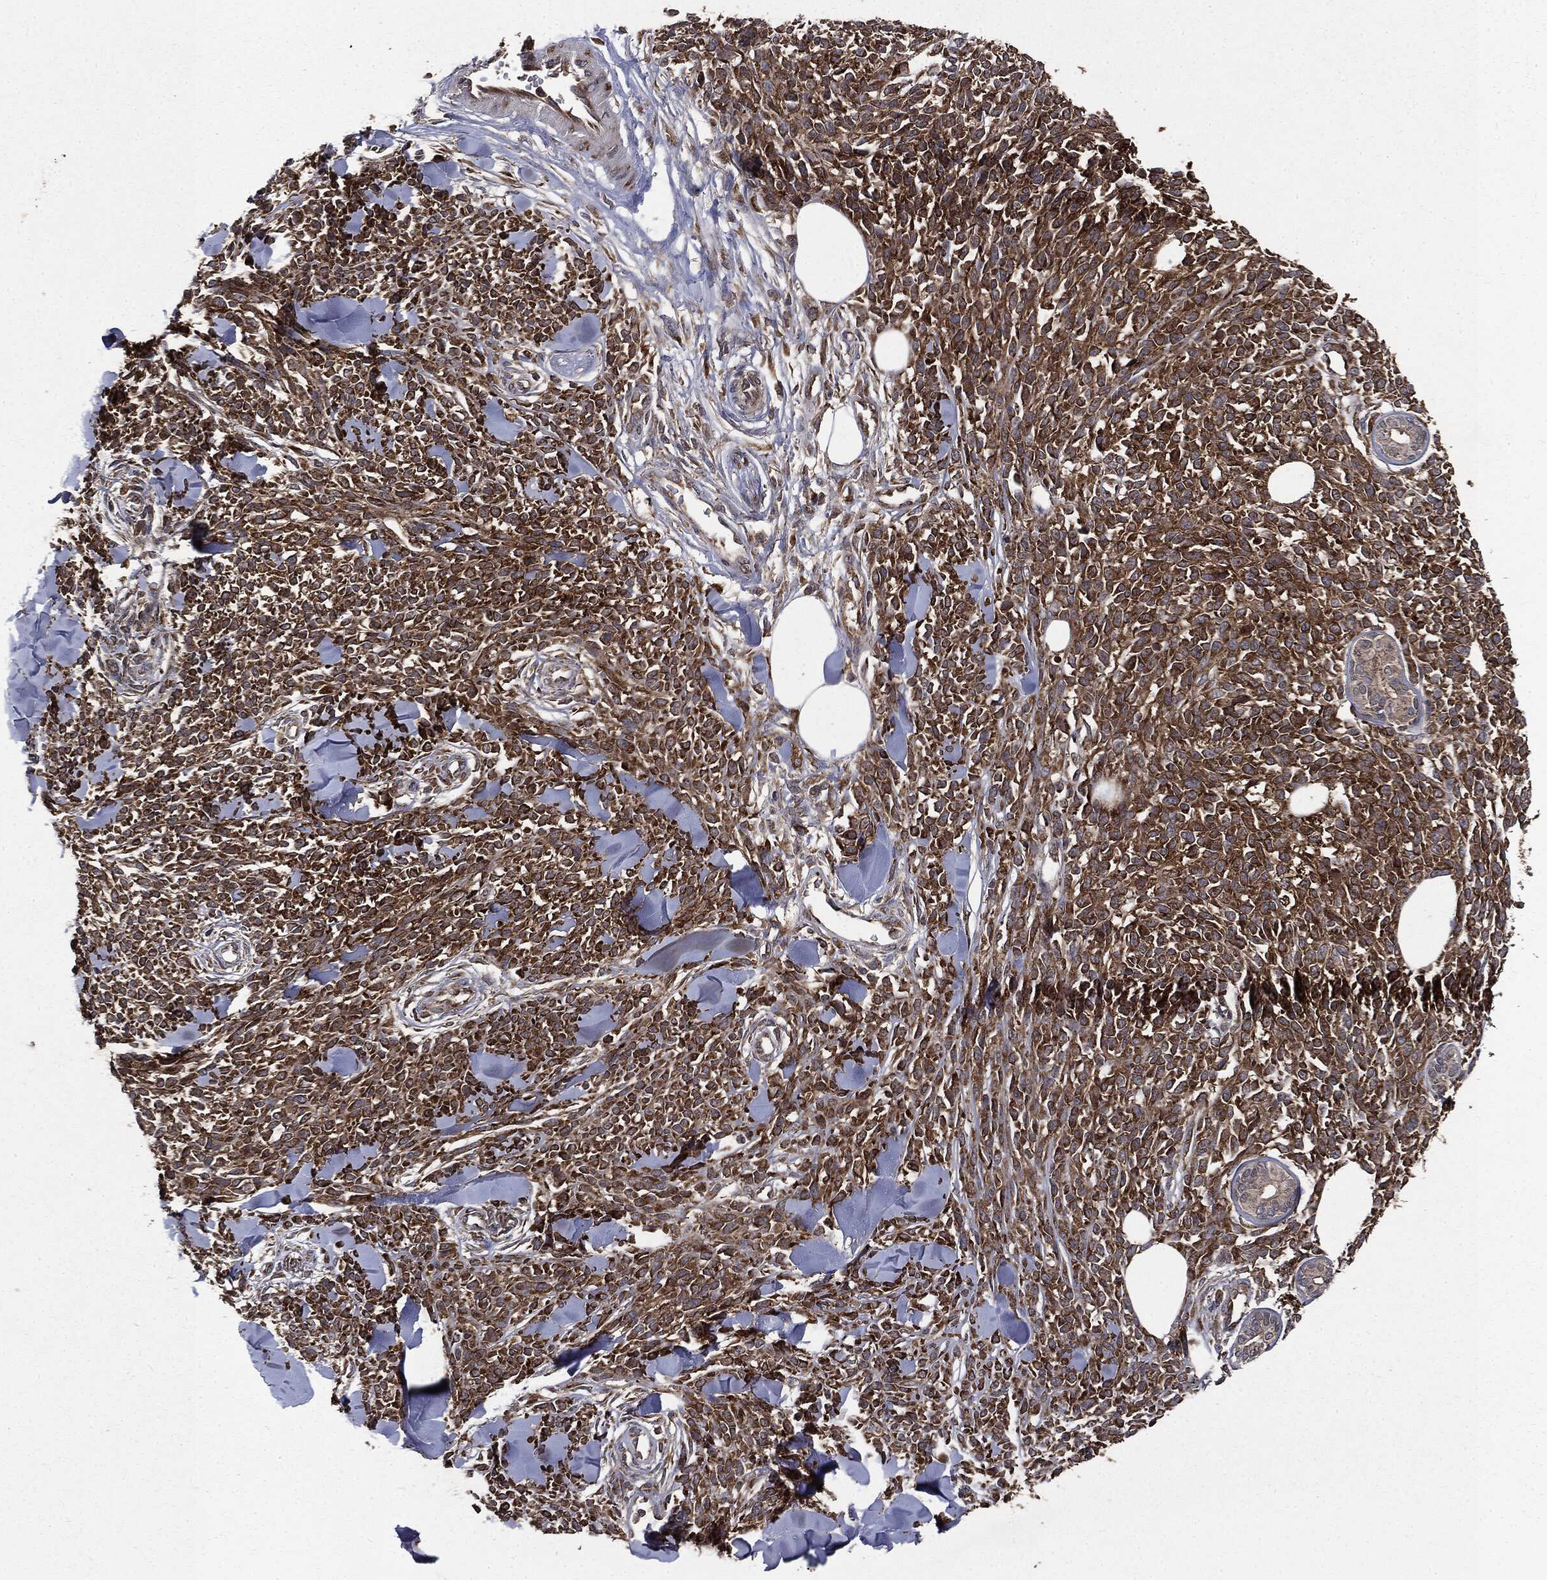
{"staining": {"intensity": "strong", "quantity": ">75%", "location": "cytoplasmic/membranous"}, "tissue": "melanoma", "cell_type": "Tumor cells", "image_type": "cancer", "snomed": [{"axis": "morphology", "description": "Malignant melanoma, NOS"}, {"axis": "topography", "description": "Skin"}, {"axis": "topography", "description": "Skin of trunk"}], "caption": "A high amount of strong cytoplasmic/membranous staining is seen in about >75% of tumor cells in melanoma tissue.", "gene": "PLOD3", "patient": {"sex": "male", "age": 74}}